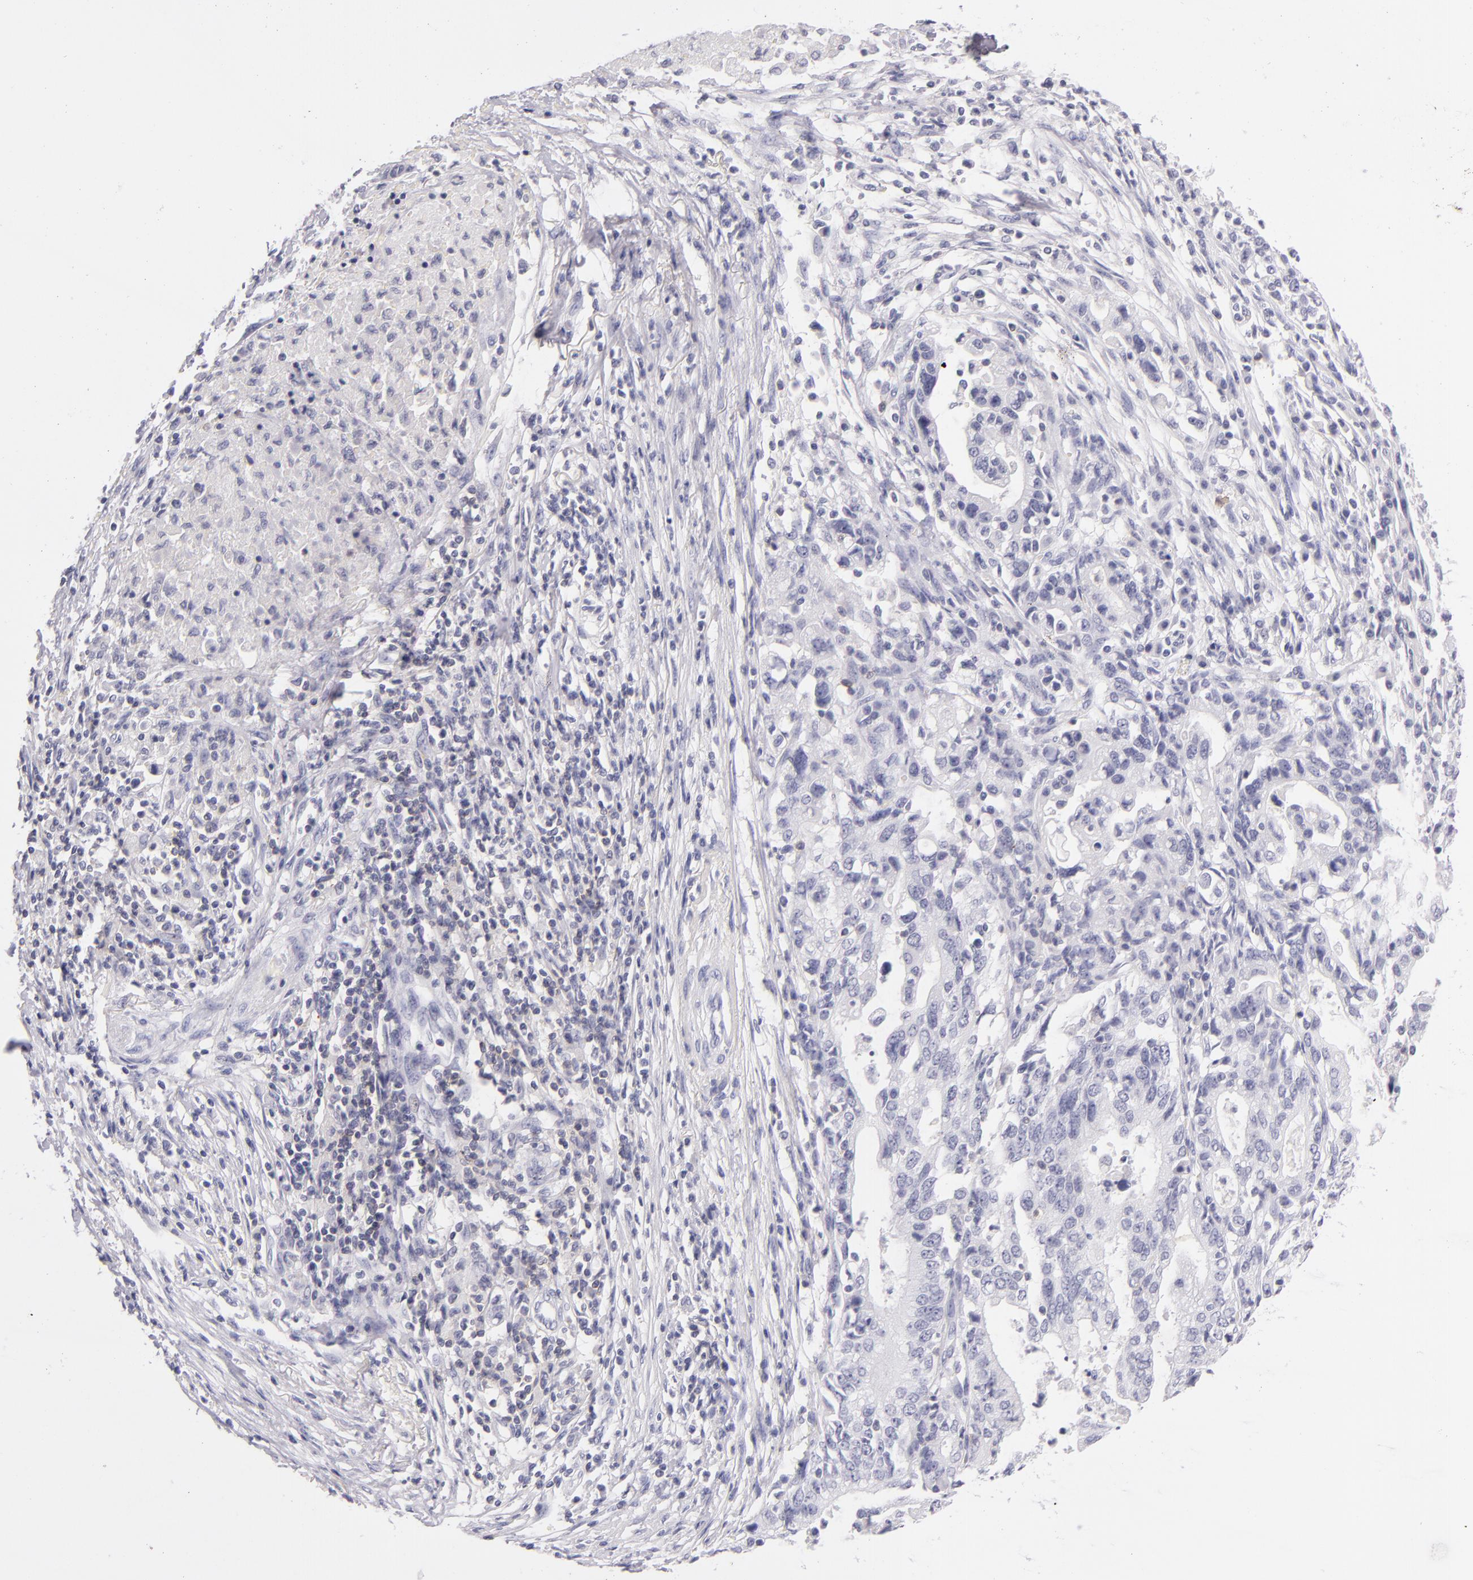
{"staining": {"intensity": "negative", "quantity": "none", "location": "none"}, "tissue": "stomach cancer", "cell_type": "Tumor cells", "image_type": "cancer", "snomed": [{"axis": "morphology", "description": "Adenocarcinoma, NOS"}, {"axis": "topography", "description": "Stomach, upper"}], "caption": "Stomach cancer stained for a protein using IHC reveals no positivity tumor cells.", "gene": "CD48", "patient": {"sex": "female", "age": 50}}